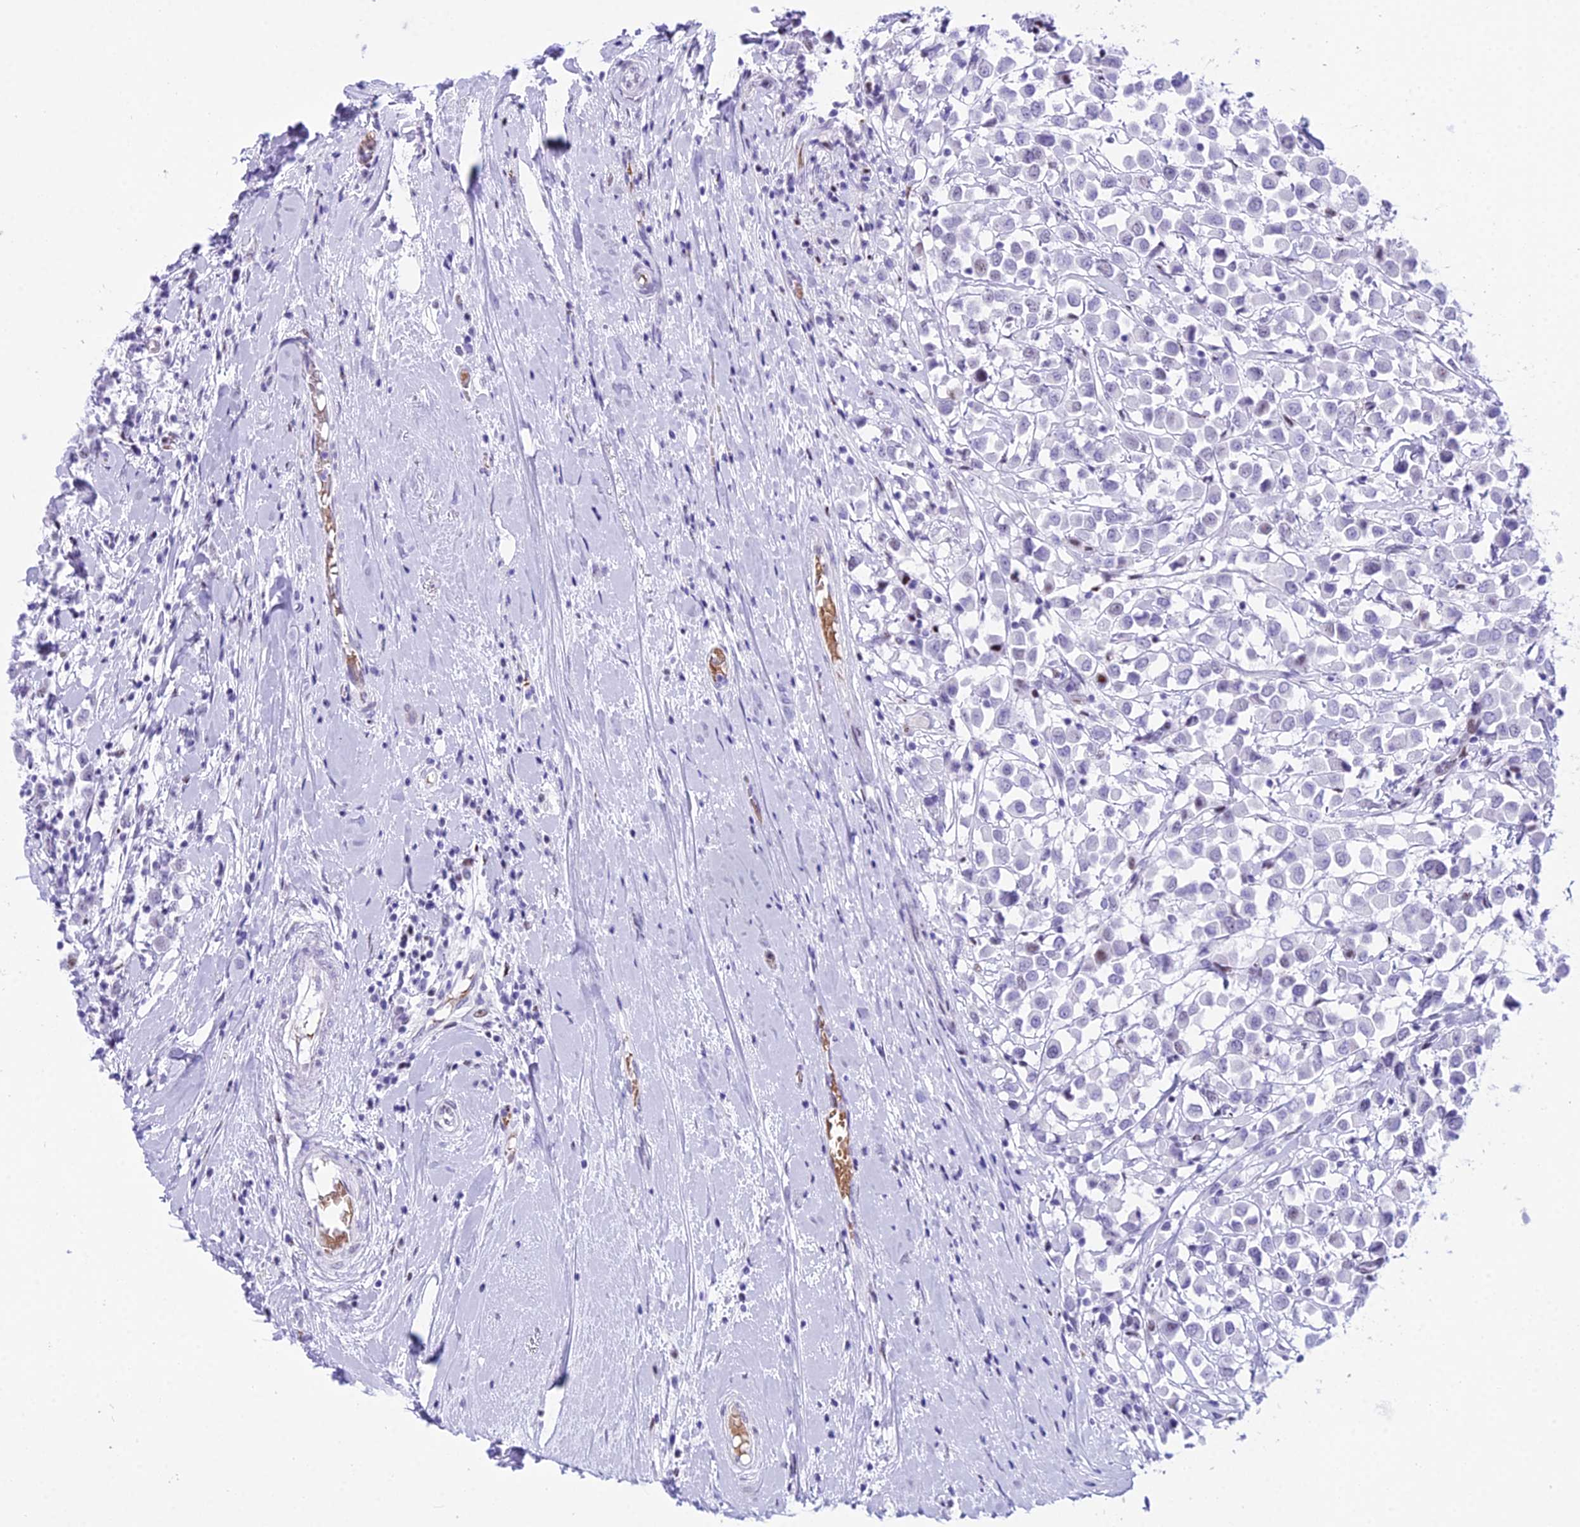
{"staining": {"intensity": "negative", "quantity": "none", "location": "none"}, "tissue": "breast cancer", "cell_type": "Tumor cells", "image_type": "cancer", "snomed": [{"axis": "morphology", "description": "Duct carcinoma"}, {"axis": "topography", "description": "Breast"}], "caption": "This is an immunohistochemistry micrograph of human breast cancer. There is no positivity in tumor cells.", "gene": "RNPS1", "patient": {"sex": "female", "age": 61}}